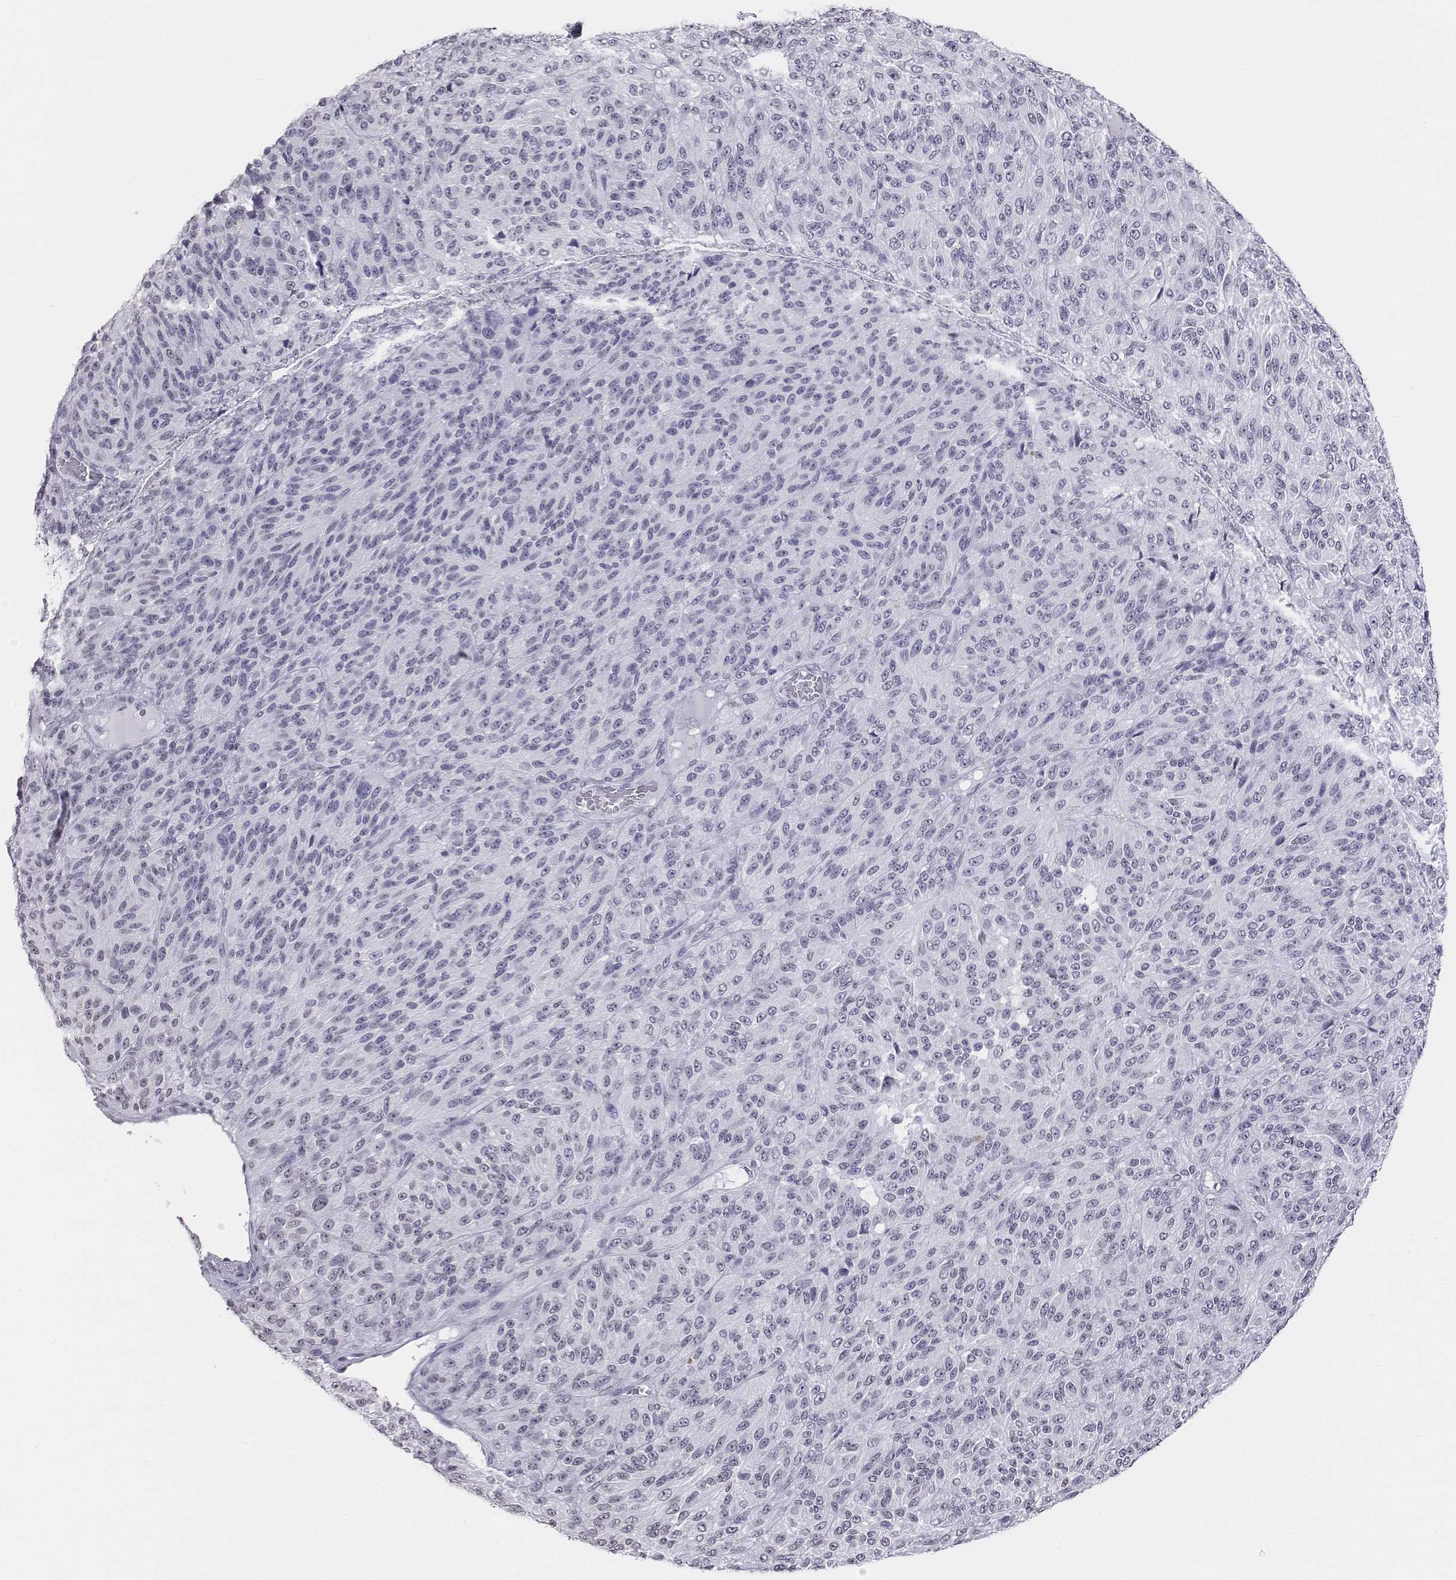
{"staining": {"intensity": "negative", "quantity": "none", "location": "none"}, "tissue": "melanoma", "cell_type": "Tumor cells", "image_type": "cancer", "snomed": [{"axis": "morphology", "description": "Malignant melanoma, Metastatic site"}, {"axis": "topography", "description": "Brain"}], "caption": "Malignant melanoma (metastatic site) stained for a protein using IHC reveals no expression tumor cells.", "gene": "BARHL1", "patient": {"sex": "female", "age": 56}}